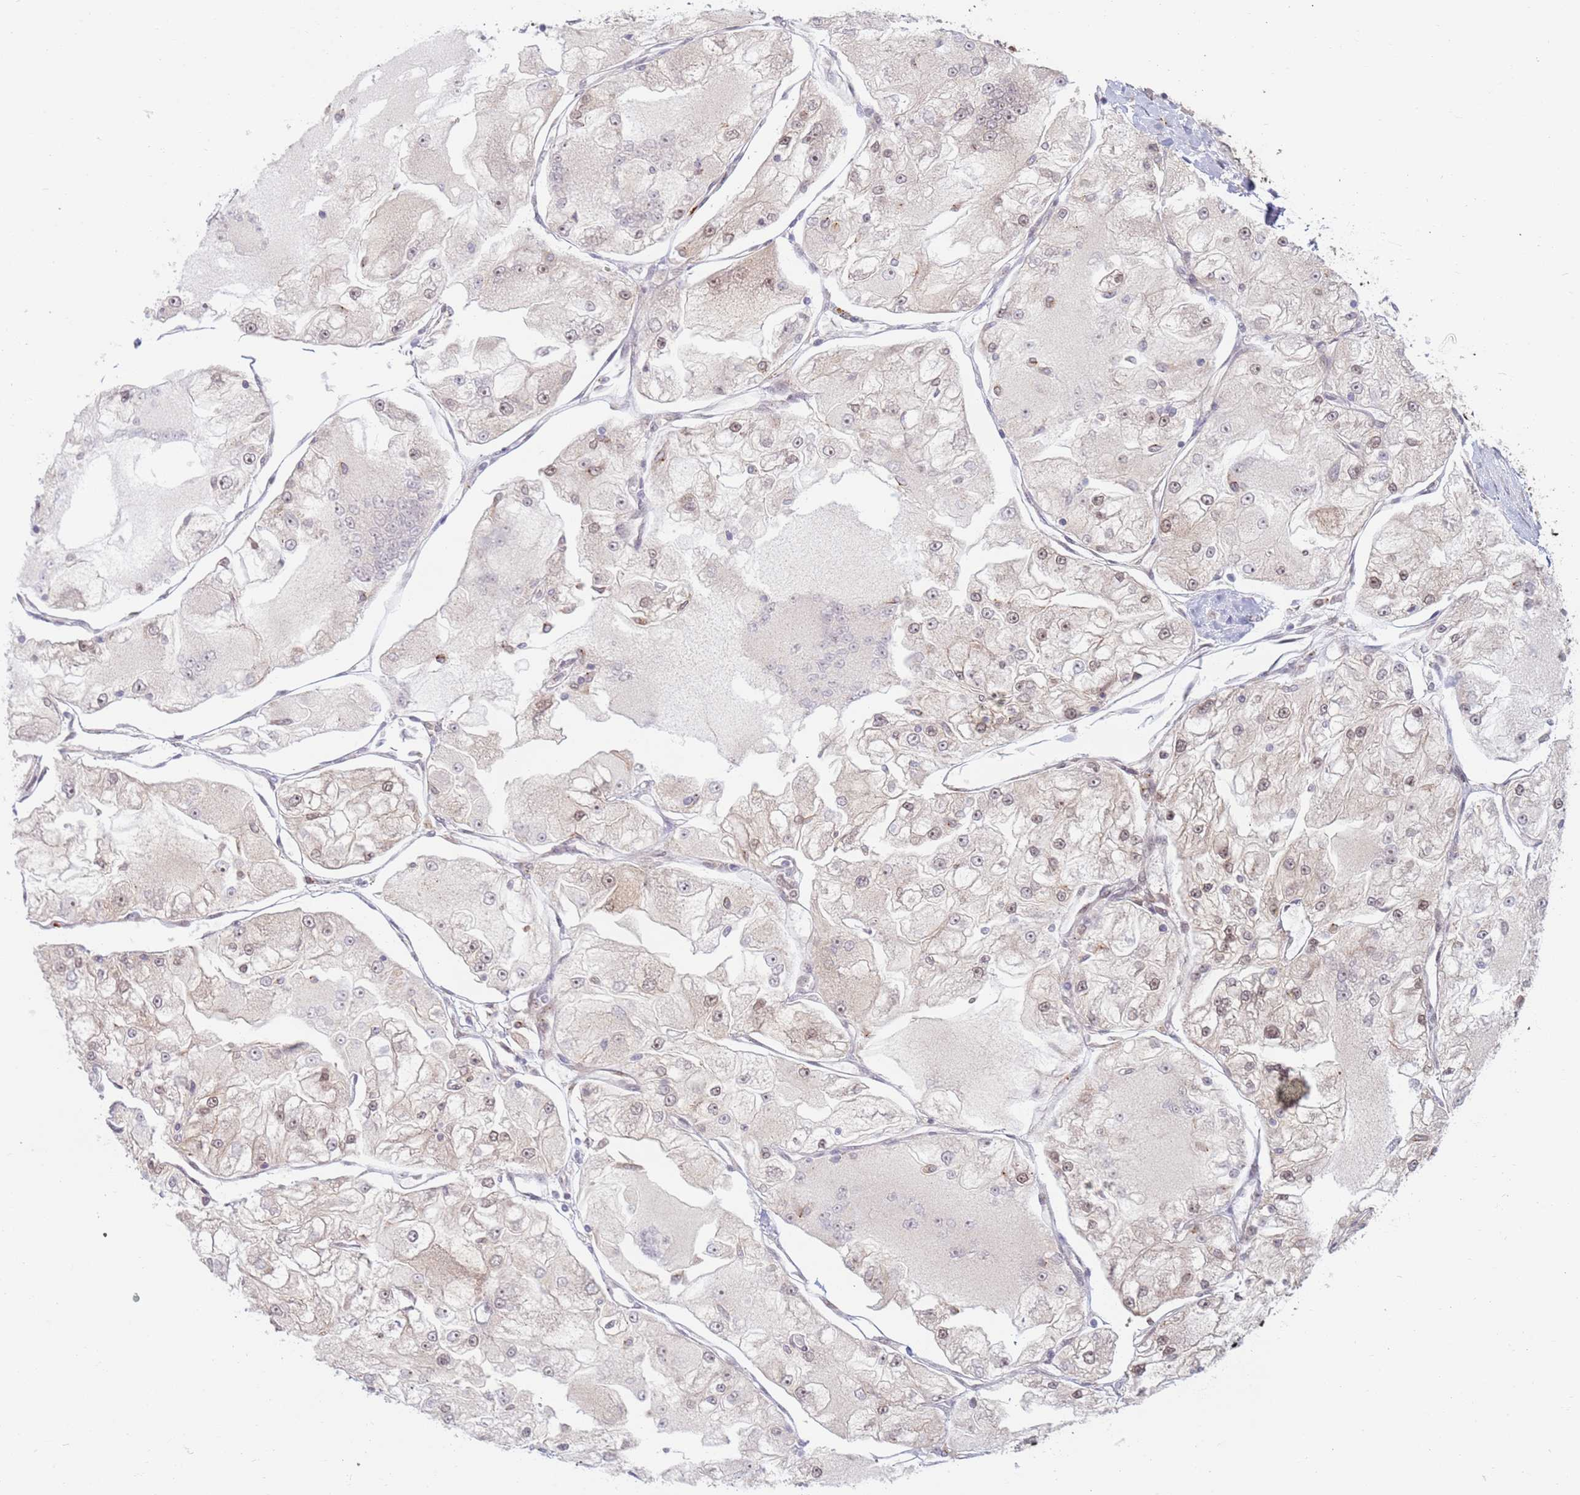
{"staining": {"intensity": "weak", "quantity": "25%-75%", "location": "nuclear"}, "tissue": "renal cancer", "cell_type": "Tumor cells", "image_type": "cancer", "snomed": [{"axis": "morphology", "description": "Adenocarcinoma, NOS"}, {"axis": "topography", "description": "Kidney"}], "caption": "High-power microscopy captured an immunohistochemistry histopathology image of renal cancer, revealing weak nuclear positivity in approximately 25%-75% of tumor cells. The staining was performed using DAB, with brown indicating positive protein expression. Nuclei are stained blue with hematoxylin.", "gene": "CEP170", "patient": {"sex": "female", "age": 72}}